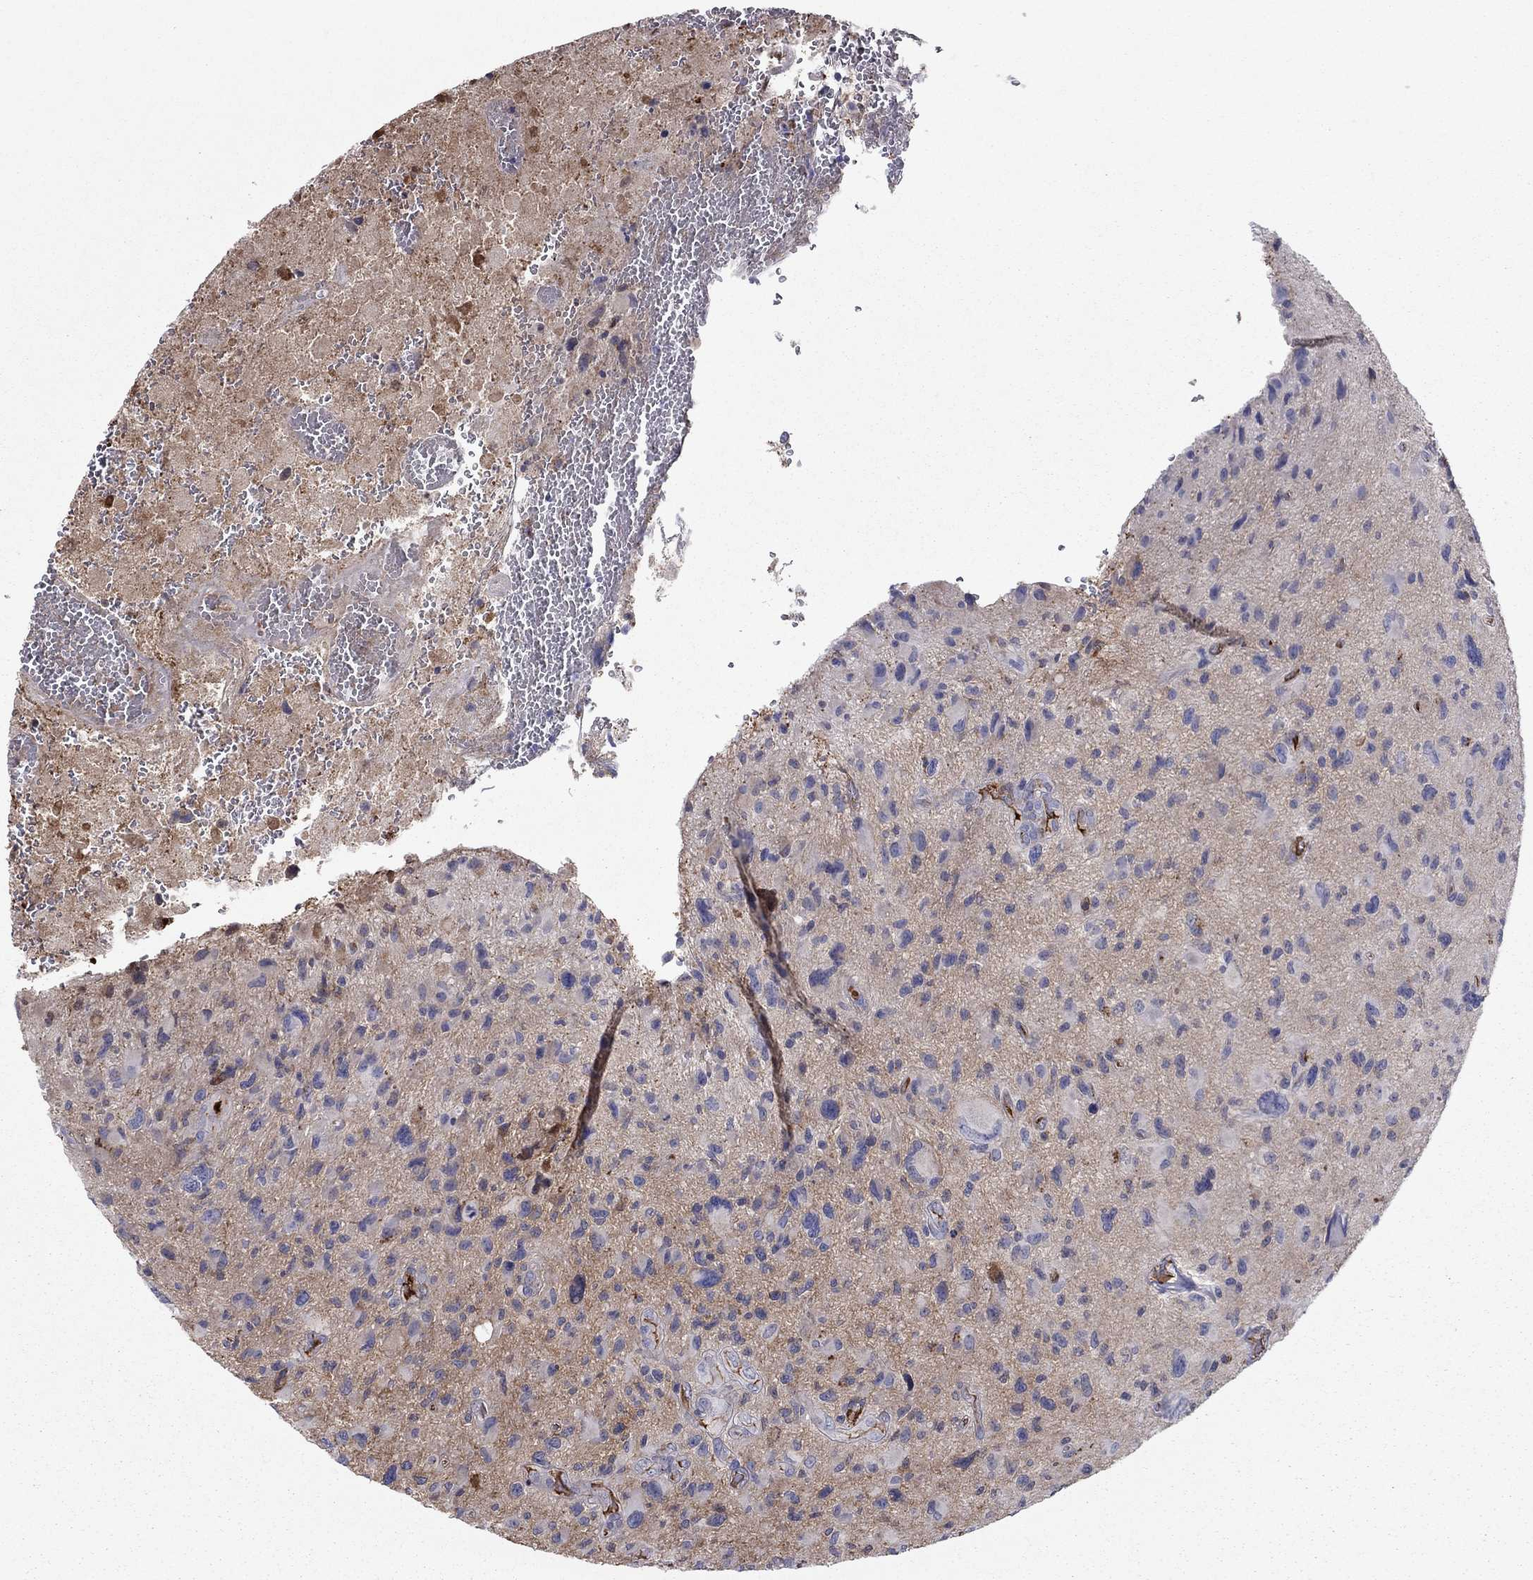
{"staining": {"intensity": "negative", "quantity": "none", "location": "none"}, "tissue": "glioma", "cell_type": "Tumor cells", "image_type": "cancer", "snomed": [{"axis": "morphology", "description": "Glioma, malignant, NOS"}, {"axis": "morphology", "description": "Glioma, malignant, High grade"}, {"axis": "topography", "description": "Brain"}], "caption": "Tumor cells are negative for brown protein staining in glioma.", "gene": "HPX", "patient": {"sex": "female", "age": 71}}